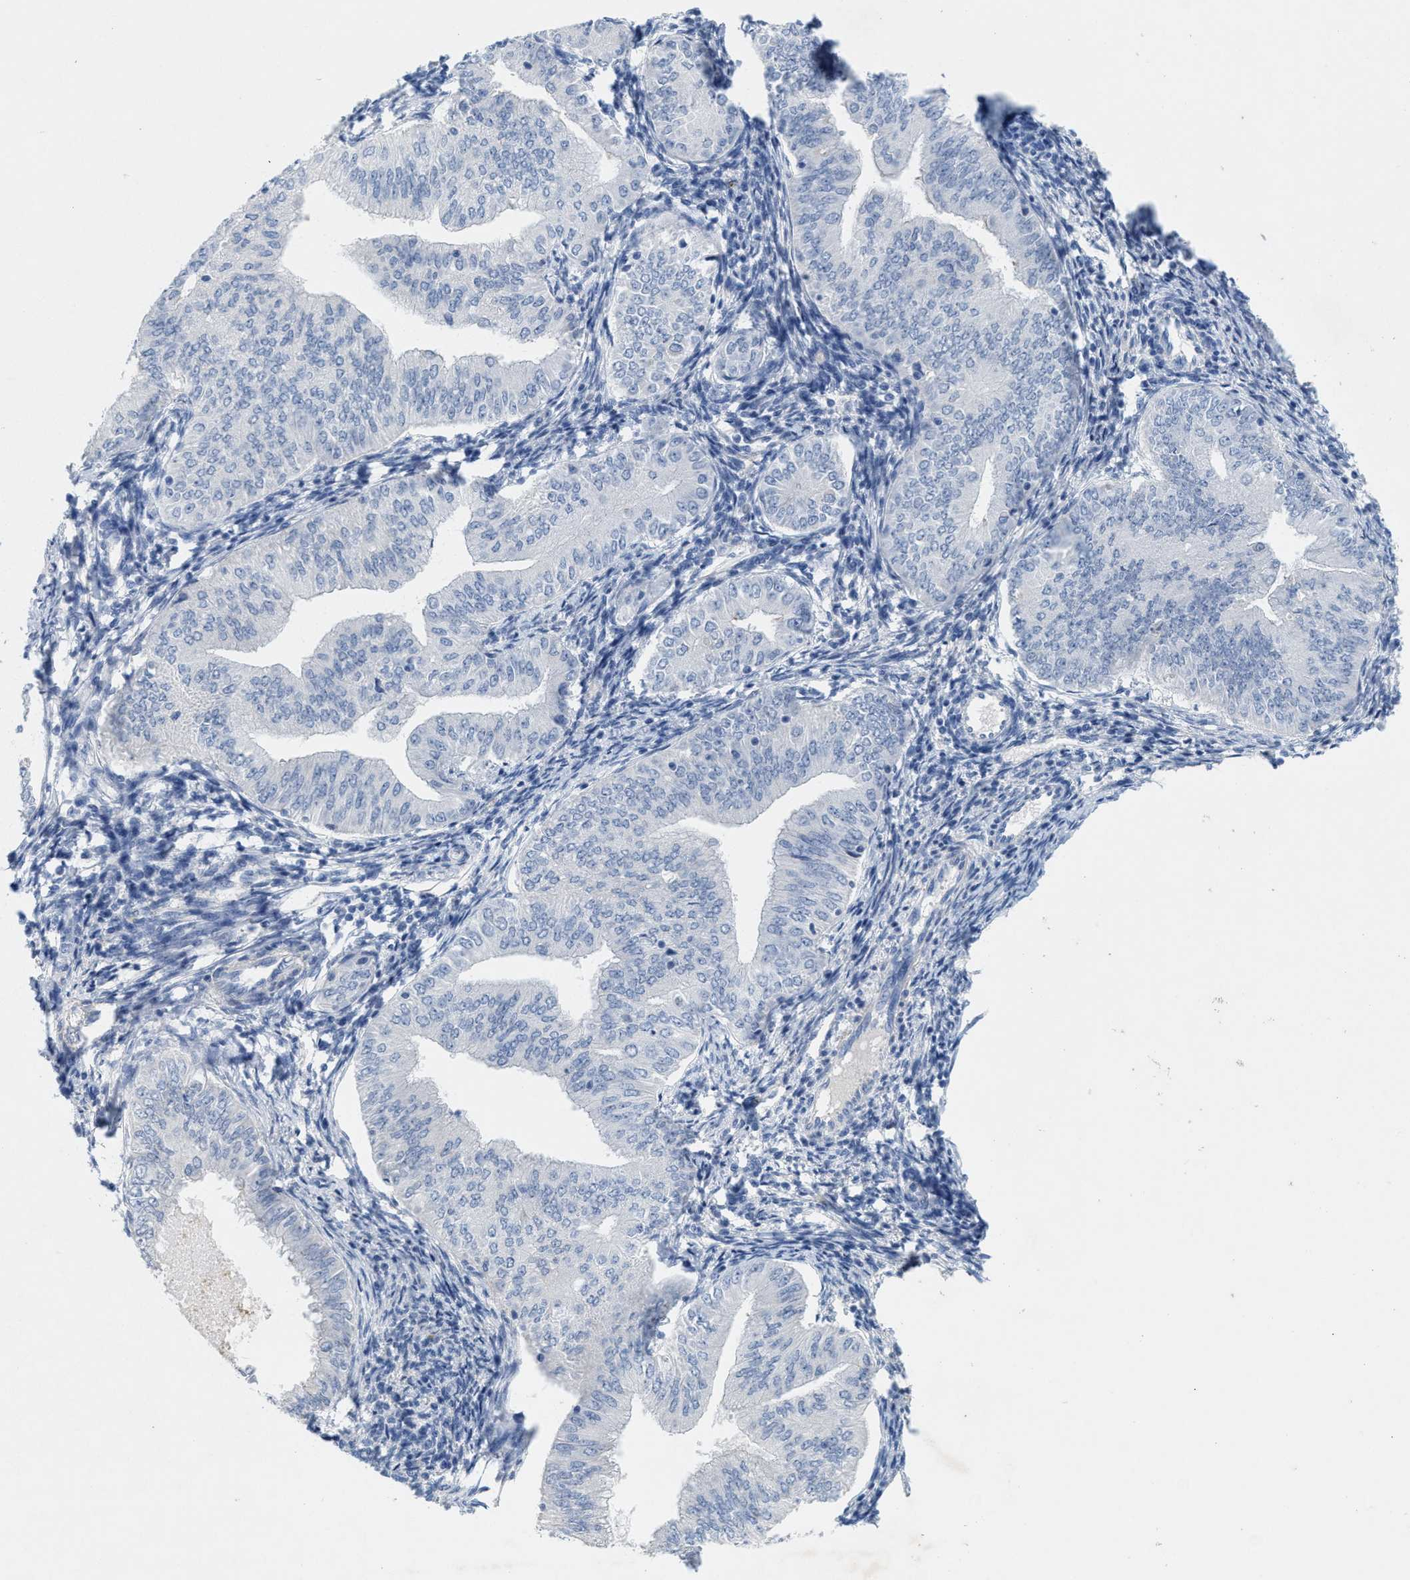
{"staining": {"intensity": "negative", "quantity": "none", "location": "none"}, "tissue": "endometrial cancer", "cell_type": "Tumor cells", "image_type": "cancer", "snomed": [{"axis": "morphology", "description": "Normal tissue, NOS"}, {"axis": "morphology", "description": "Adenocarcinoma, NOS"}, {"axis": "topography", "description": "Endometrium"}], "caption": "Immunohistochemical staining of human endometrial adenocarcinoma displays no significant staining in tumor cells.", "gene": "CPA2", "patient": {"sex": "female", "age": 53}}